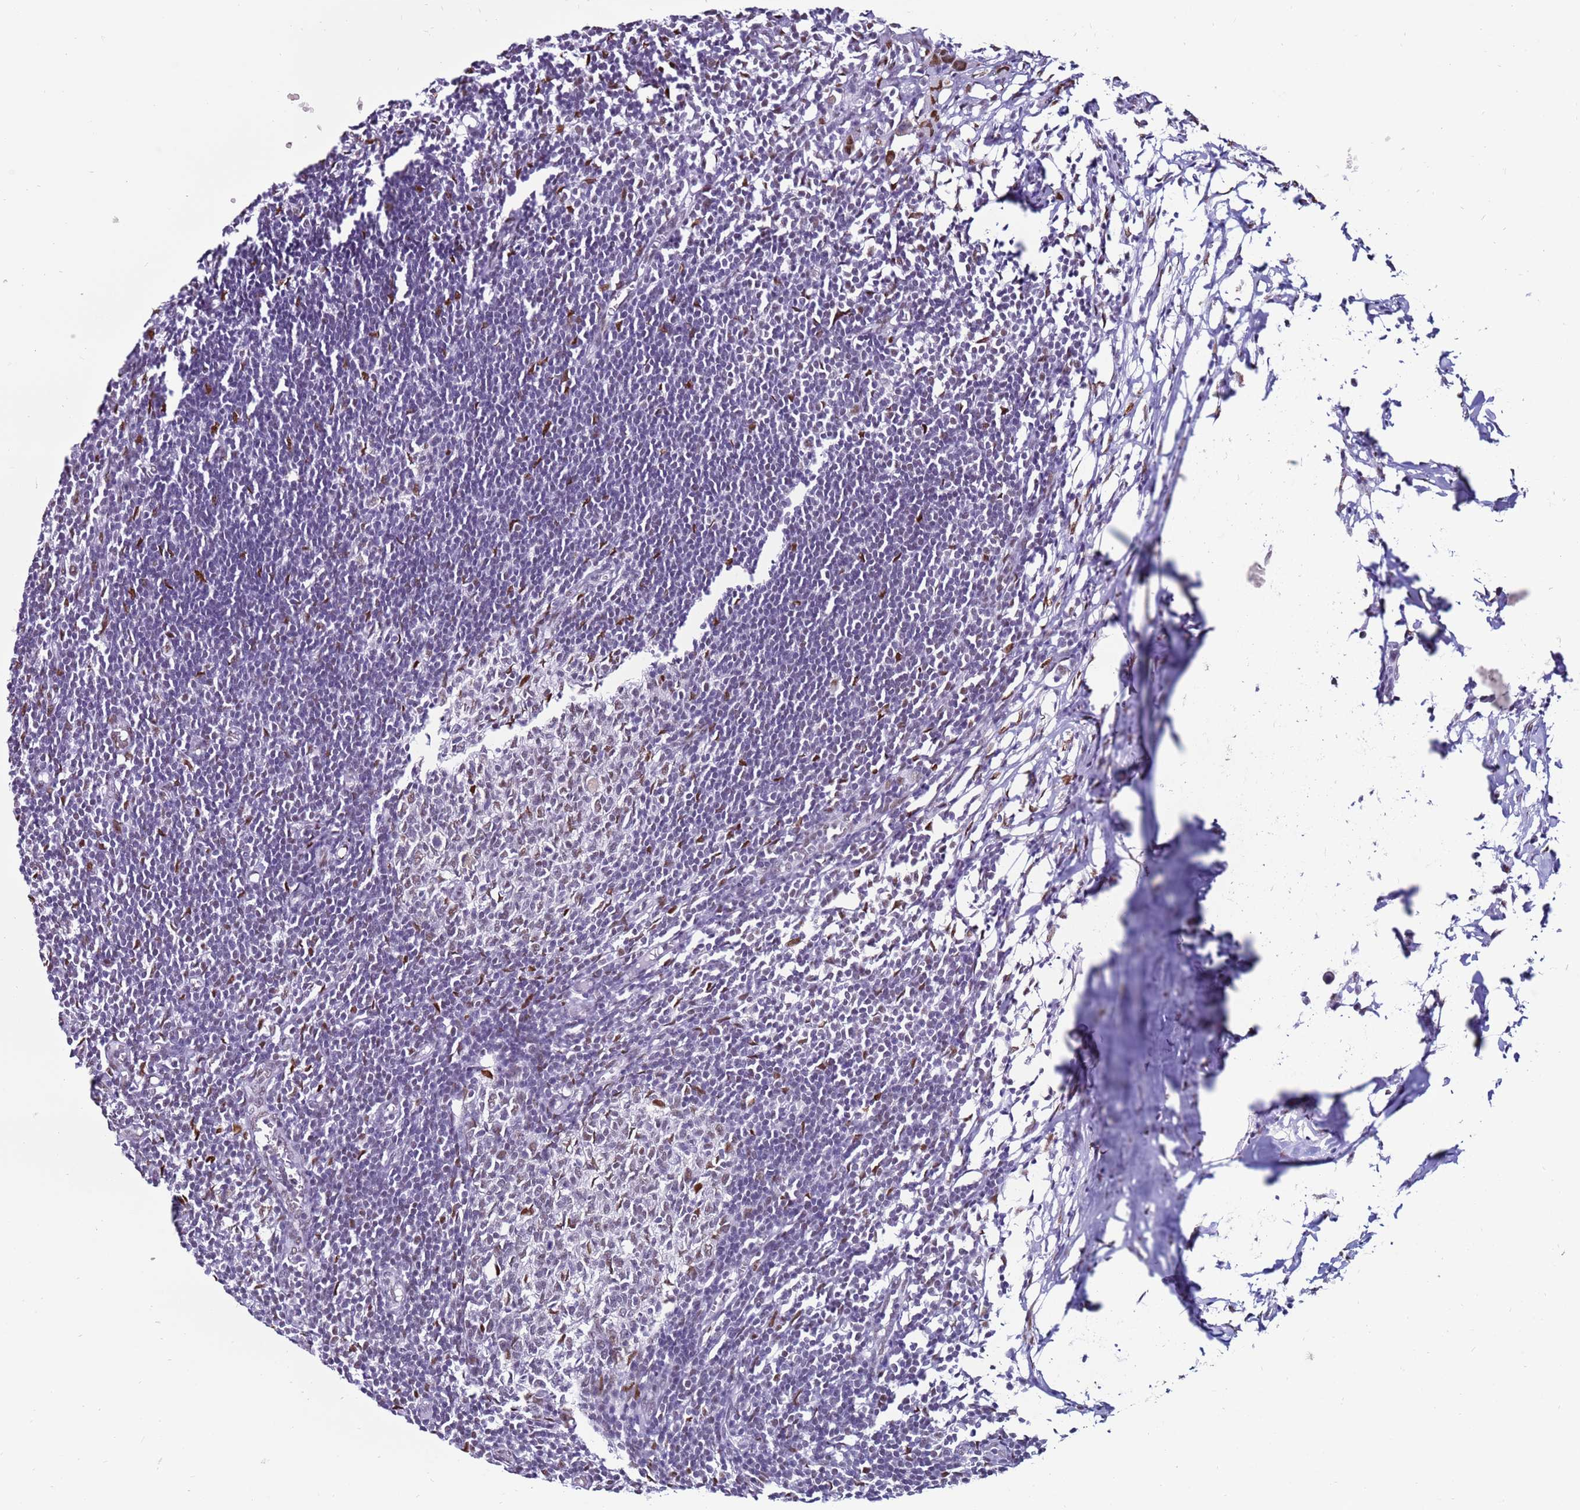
{"staining": {"intensity": "moderate", "quantity": "<25%", "location": "nuclear"}, "tissue": "lymph node", "cell_type": "Germinal center cells", "image_type": "normal", "snomed": [{"axis": "morphology", "description": "Normal tissue, NOS"}, {"axis": "morphology", "description": "Malignant melanoma, Metastatic site"}, {"axis": "topography", "description": "Lymph node"}], "caption": "Lymph node stained with DAB (3,3'-diaminobenzidine) IHC shows low levels of moderate nuclear staining in approximately <25% of germinal center cells. (Brightfield microscopy of DAB IHC at high magnification).", "gene": "KPNA4", "patient": {"sex": "male", "age": 41}}